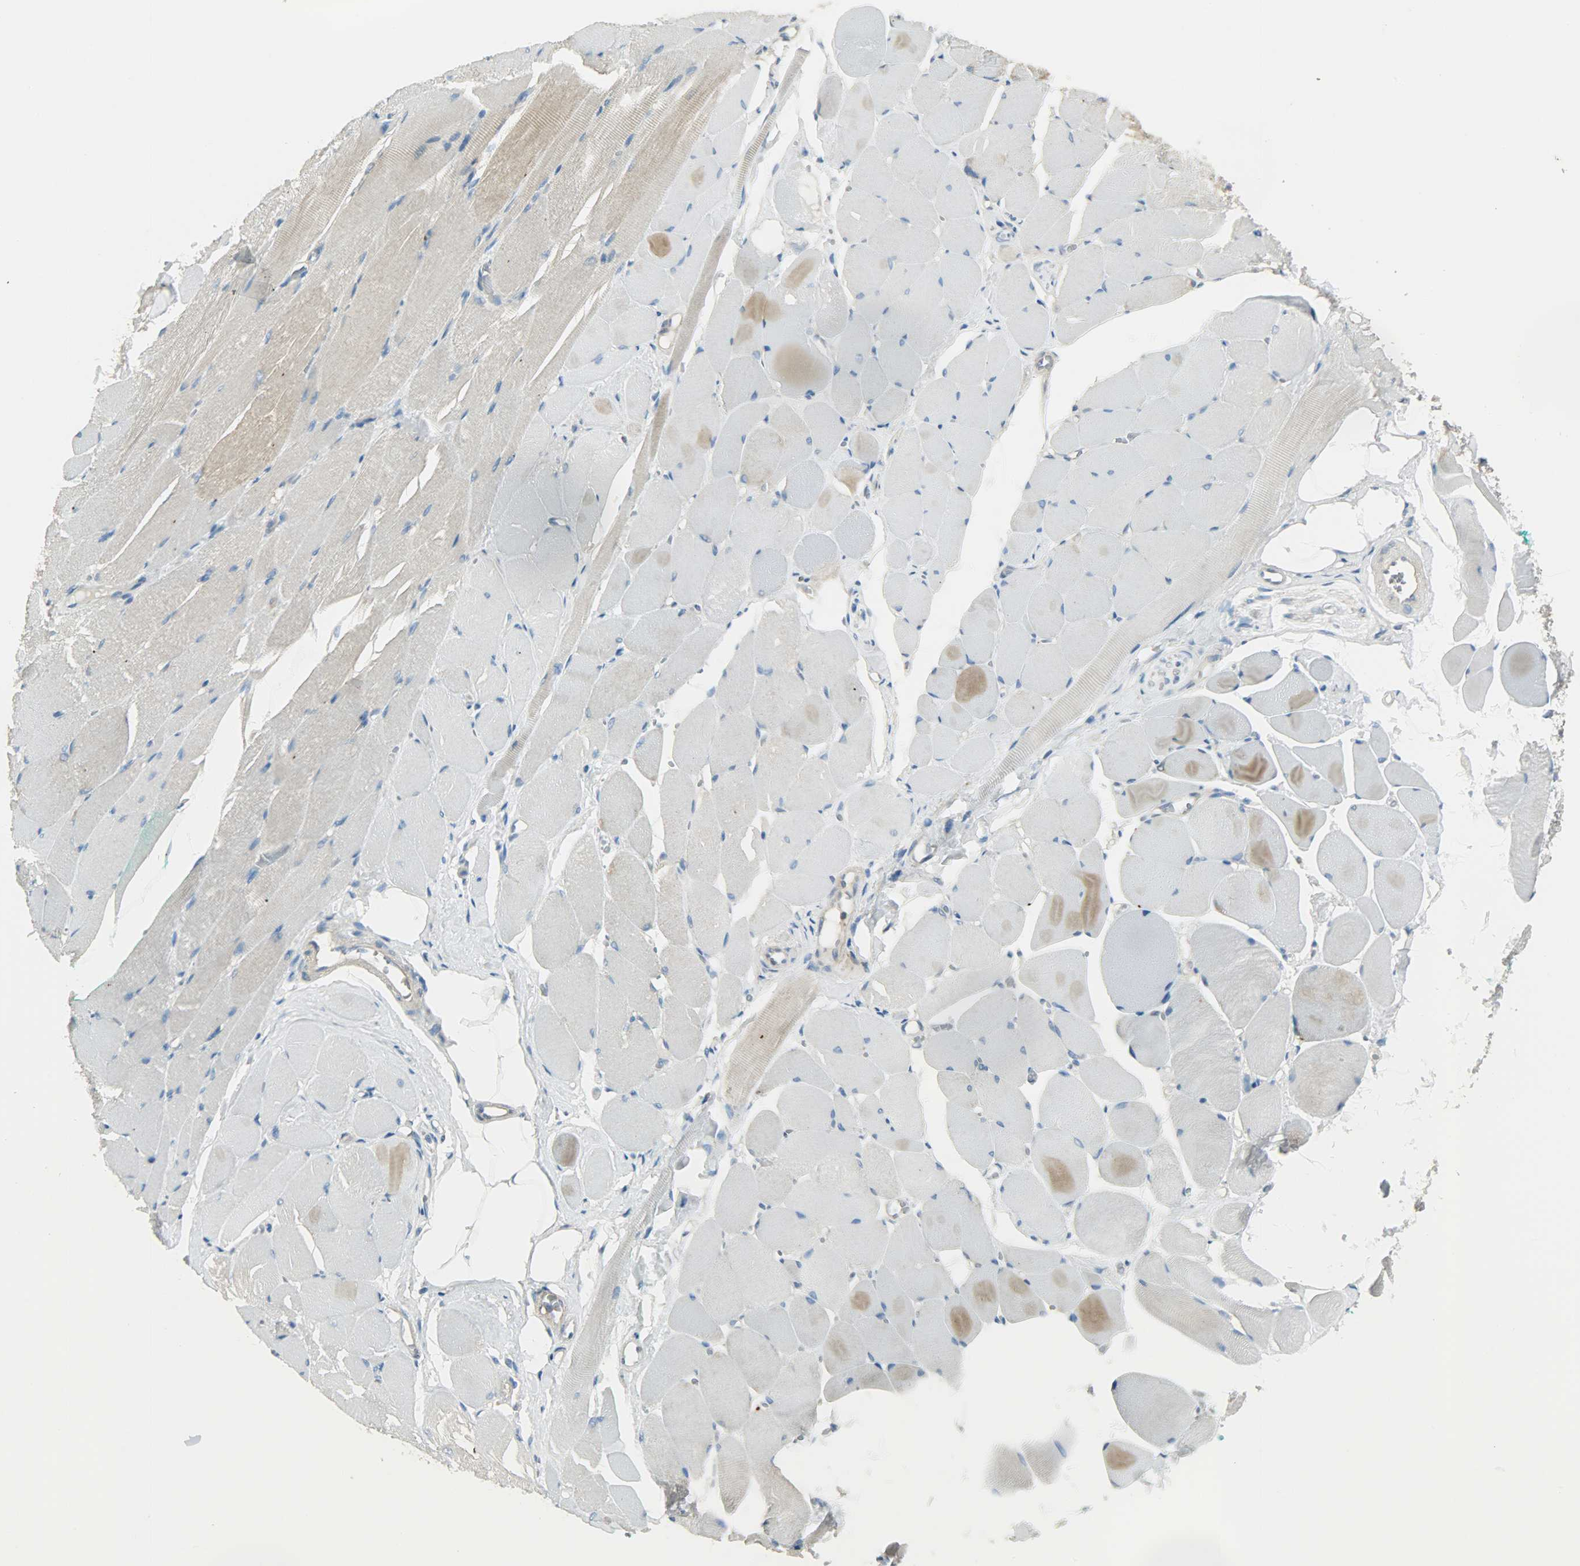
{"staining": {"intensity": "weak", "quantity": "<25%", "location": "cytoplasmic/membranous"}, "tissue": "skeletal muscle", "cell_type": "Myocytes", "image_type": "normal", "snomed": [{"axis": "morphology", "description": "Normal tissue, NOS"}, {"axis": "topography", "description": "Skeletal muscle"}, {"axis": "topography", "description": "Peripheral nerve tissue"}], "caption": "This image is of normal skeletal muscle stained with immunohistochemistry (IHC) to label a protein in brown with the nuclei are counter-stained blue. There is no positivity in myocytes.", "gene": "TSC22D2", "patient": {"sex": "female", "age": 84}}